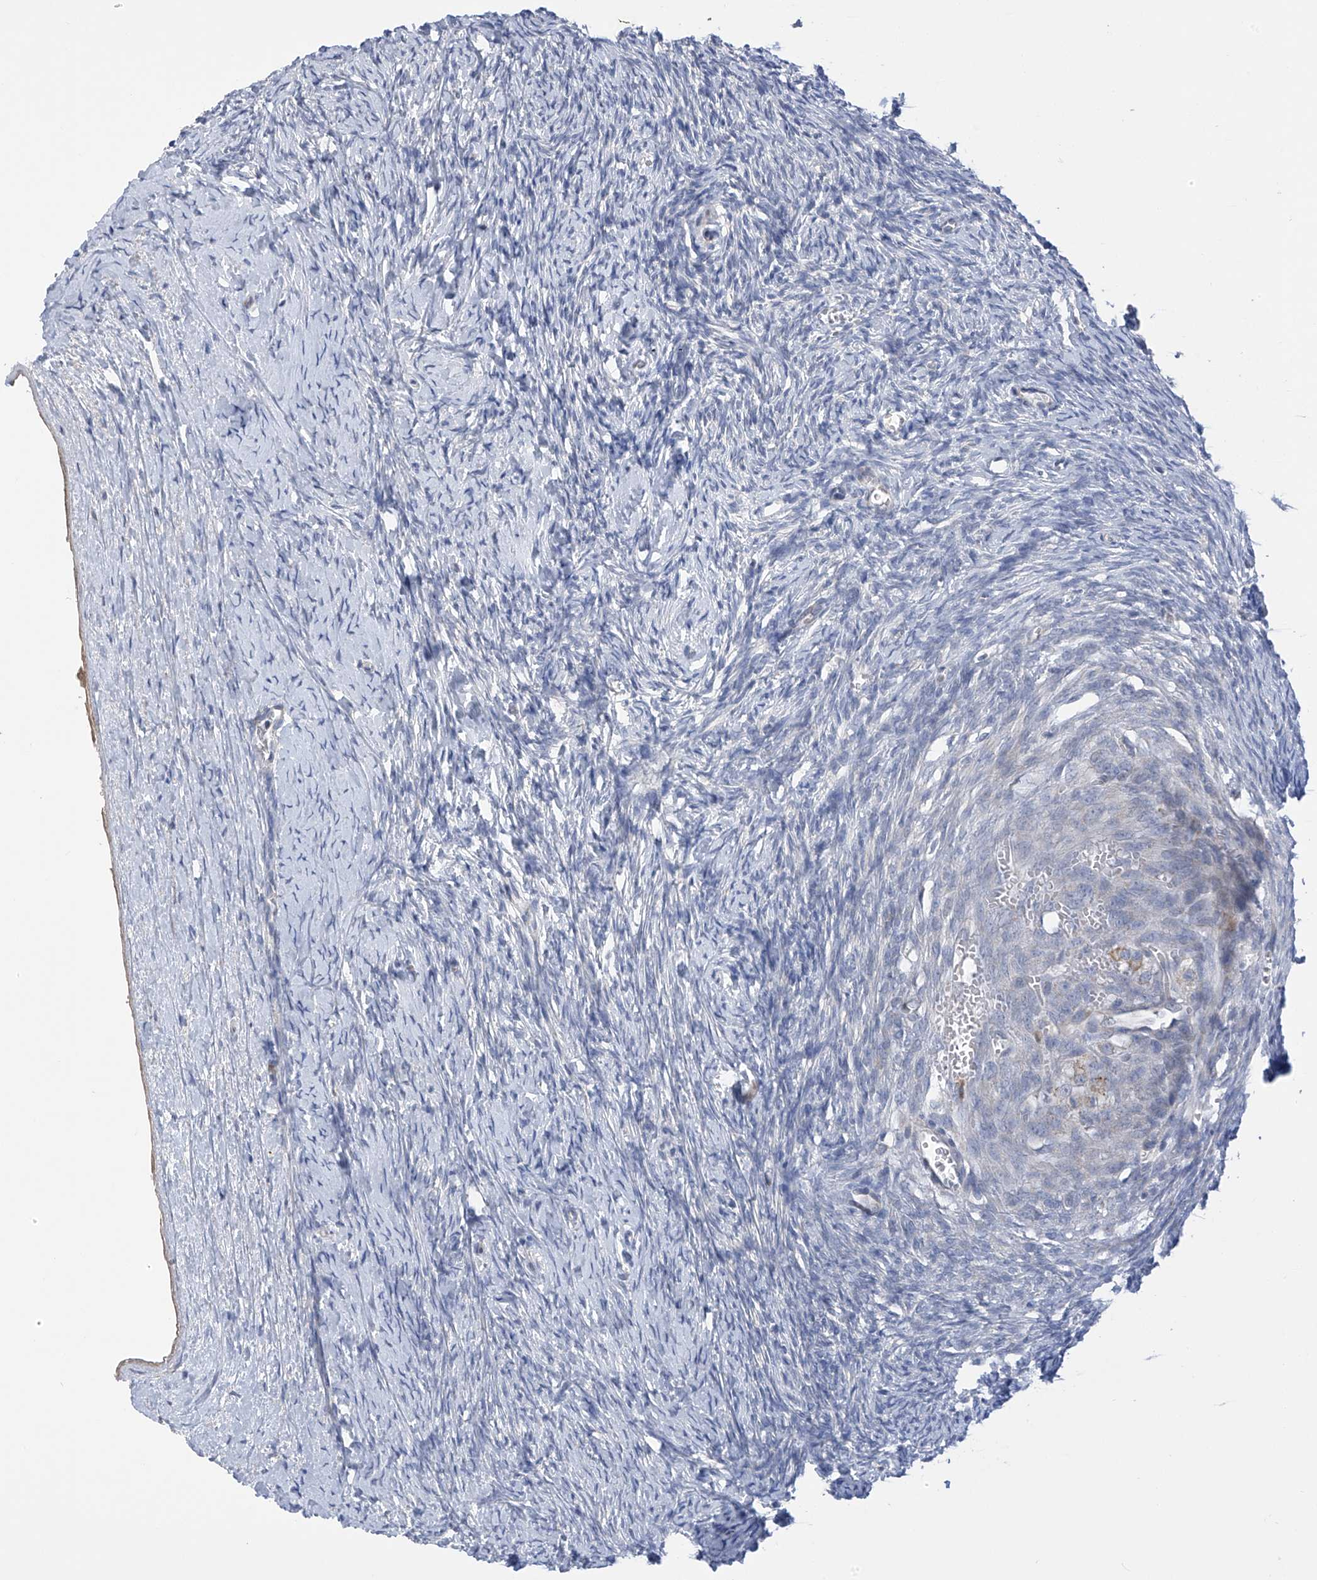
{"staining": {"intensity": "moderate", "quantity": ">75%", "location": "cytoplasmic/membranous"}, "tissue": "ovary", "cell_type": "Follicle cells", "image_type": "normal", "snomed": [{"axis": "morphology", "description": "Normal tissue, NOS"}, {"axis": "morphology", "description": "Developmental malformation"}, {"axis": "topography", "description": "Ovary"}], "caption": "IHC histopathology image of benign ovary stained for a protein (brown), which demonstrates medium levels of moderate cytoplasmic/membranous staining in approximately >75% of follicle cells.", "gene": "SLCO4A1", "patient": {"sex": "female", "age": 39}}